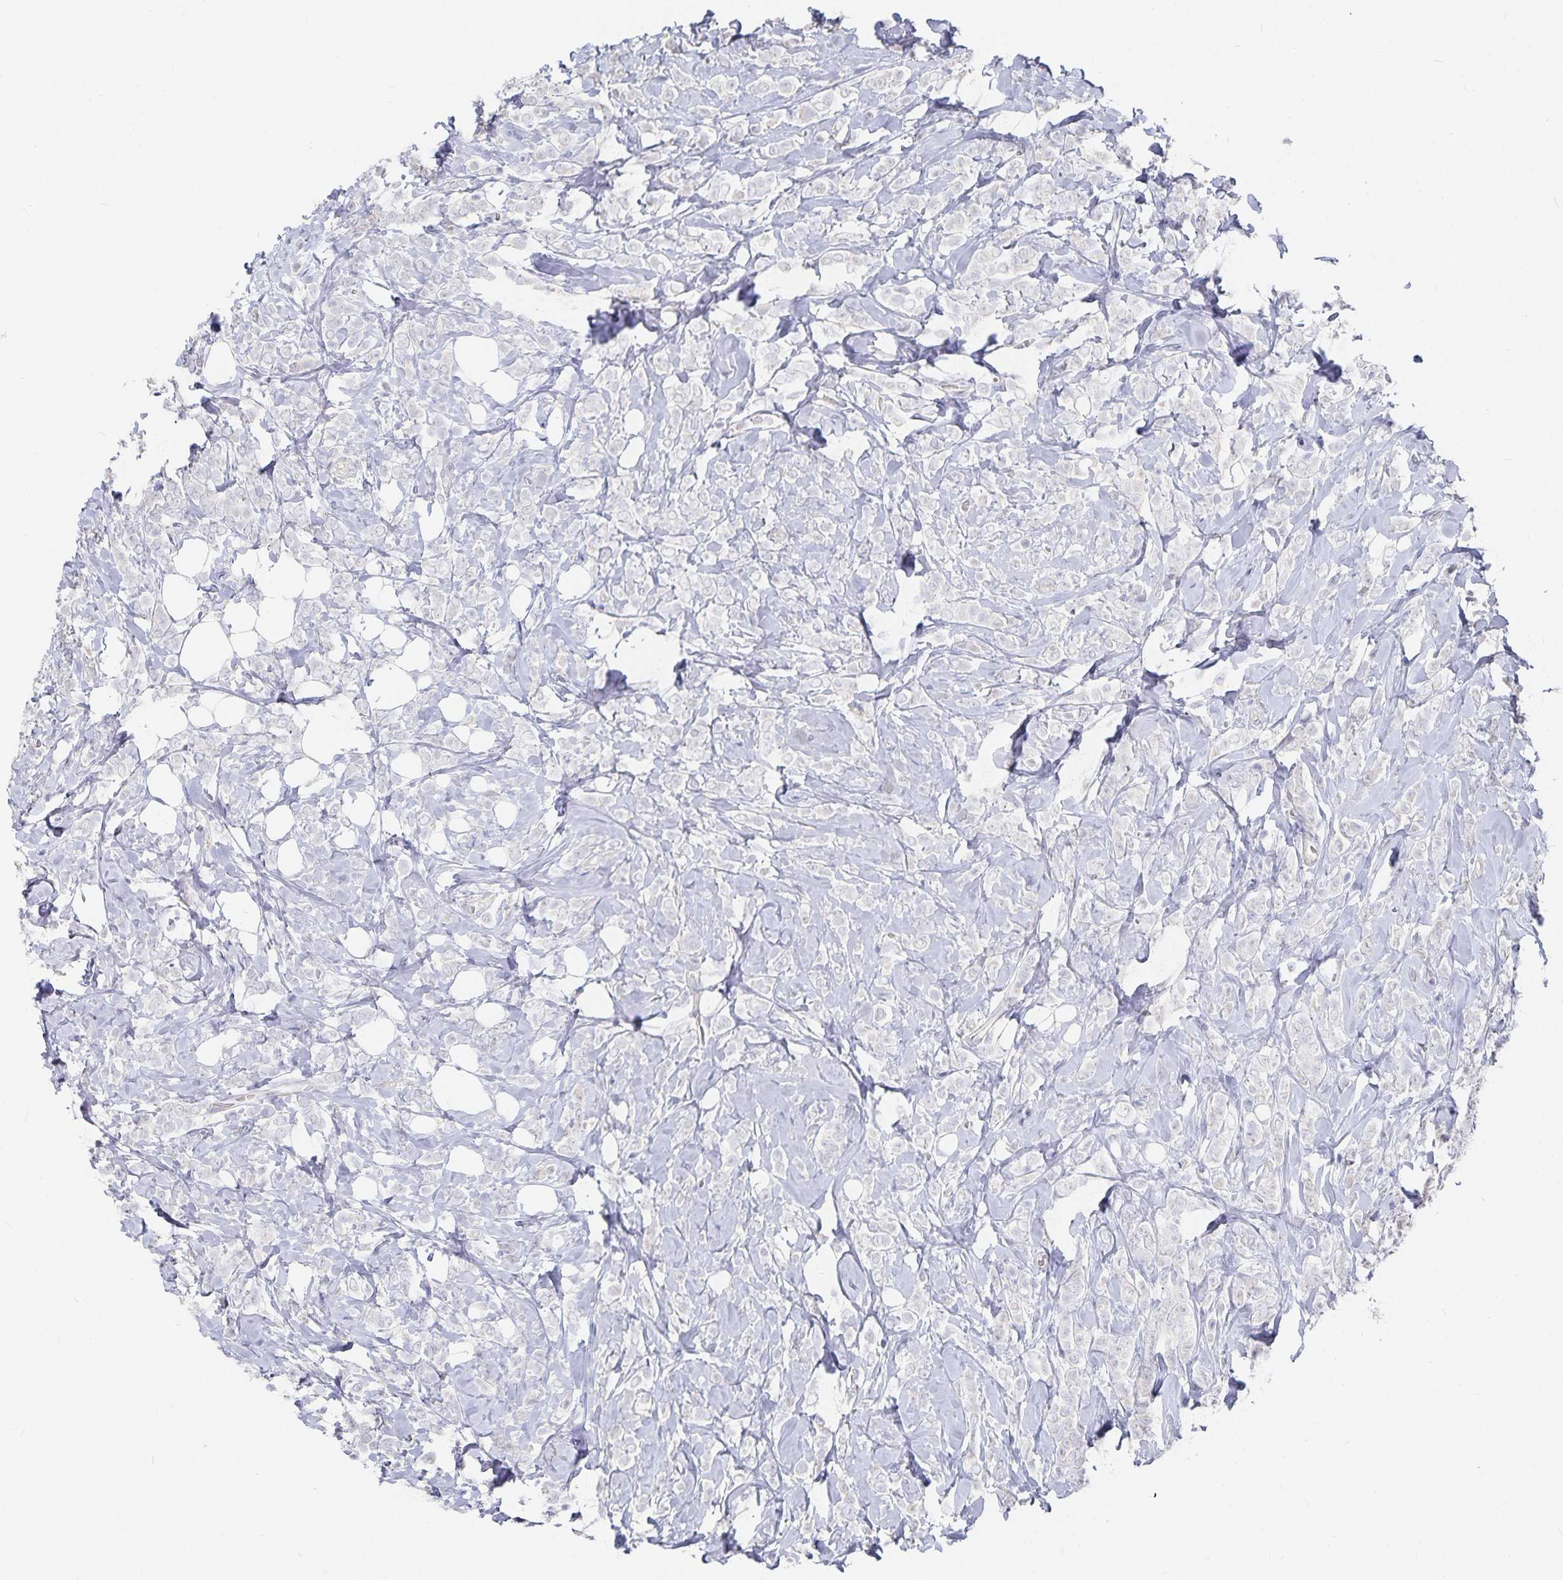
{"staining": {"intensity": "negative", "quantity": "none", "location": "none"}, "tissue": "breast cancer", "cell_type": "Tumor cells", "image_type": "cancer", "snomed": [{"axis": "morphology", "description": "Lobular carcinoma"}, {"axis": "topography", "description": "Breast"}], "caption": "Histopathology image shows no protein positivity in tumor cells of breast cancer (lobular carcinoma) tissue. (DAB immunohistochemistry visualized using brightfield microscopy, high magnification).", "gene": "DNAH9", "patient": {"sex": "female", "age": 49}}